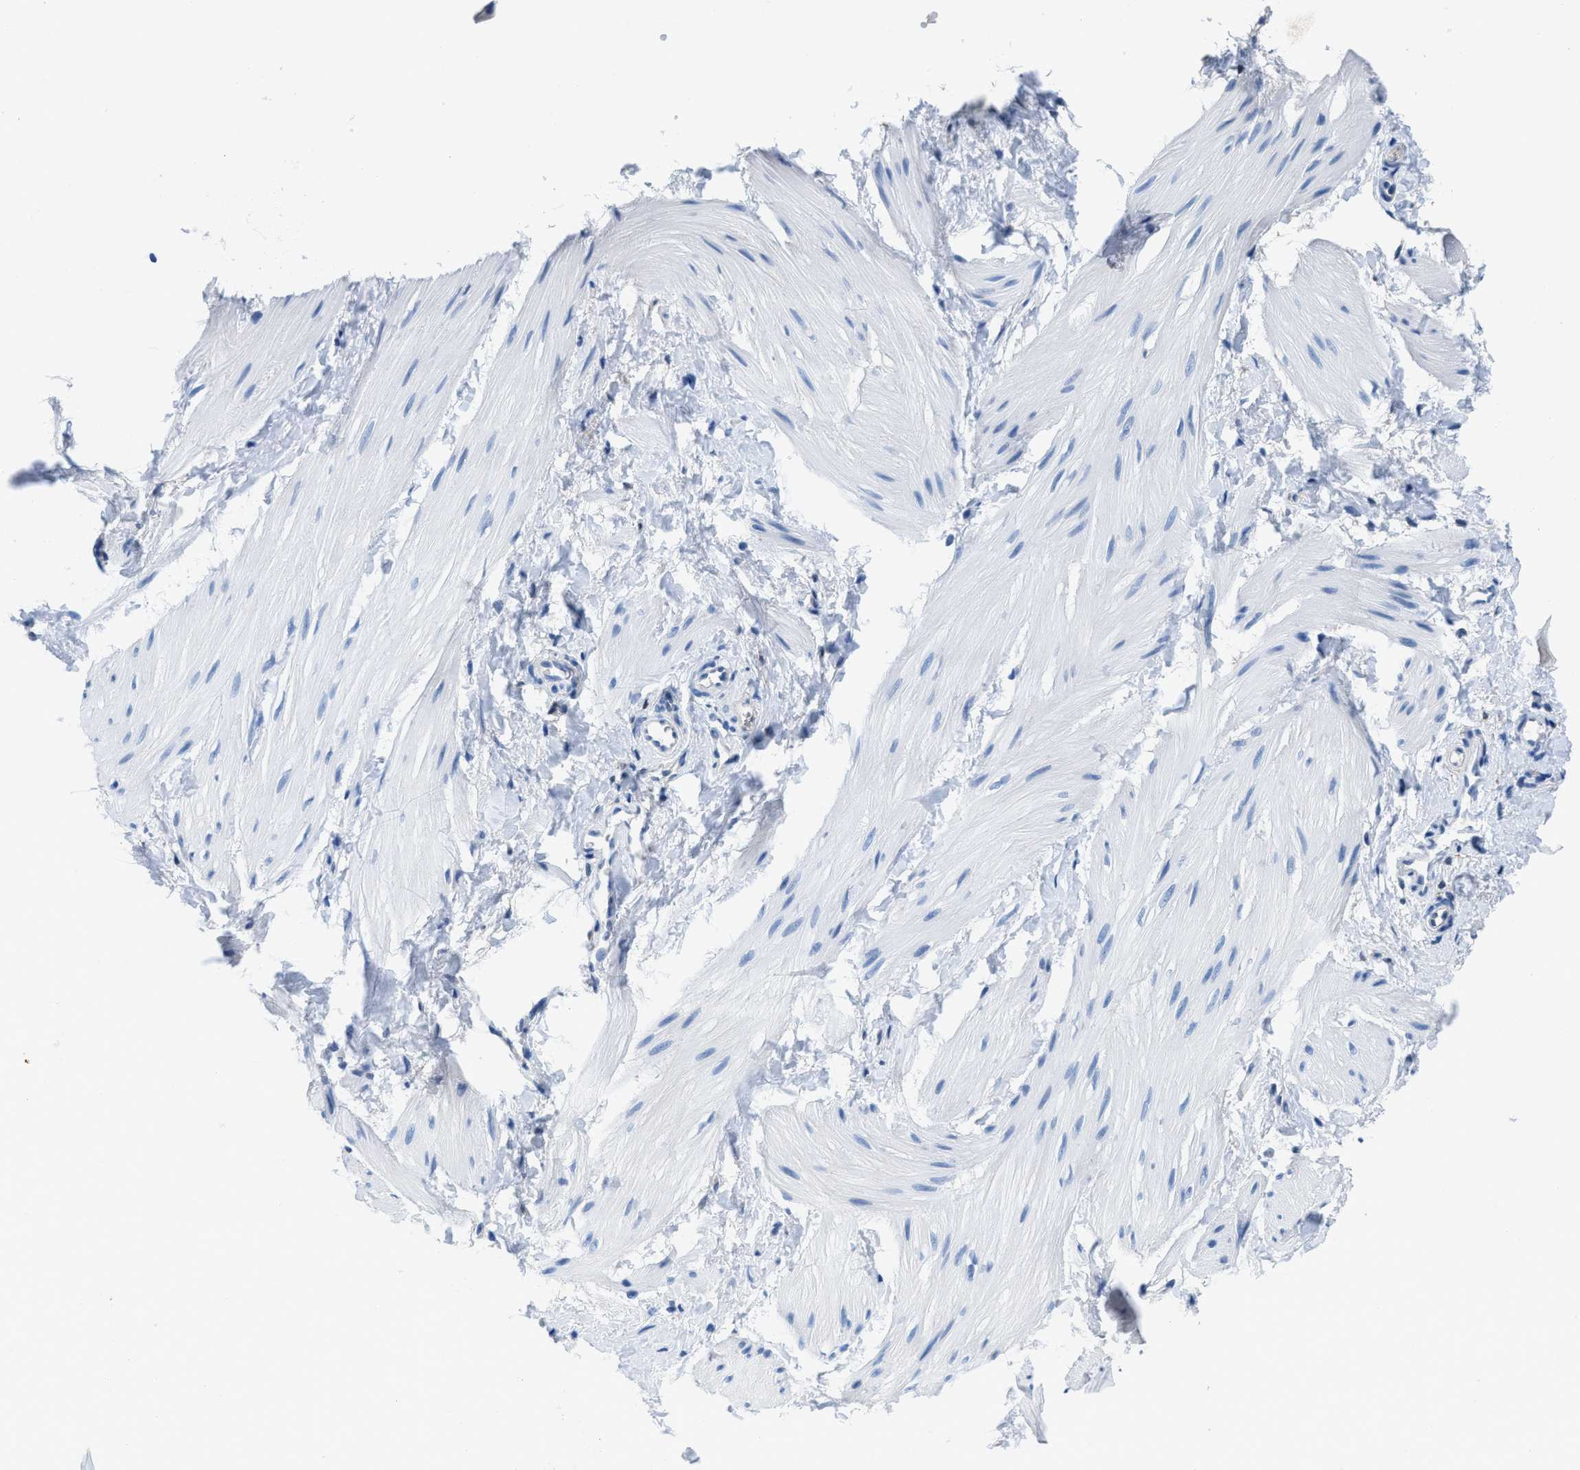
{"staining": {"intensity": "negative", "quantity": "none", "location": "none"}, "tissue": "smooth muscle", "cell_type": "Smooth muscle cells", "image_type": "normal", "snomed": [{"axis": "morphology", "description": "Normal tissue, NOS"}, {"axis": "topography", "description": "Smooth muscle"}], "caption": "This image is of normal smooth muscle stained with immunohistochemistry (IHC) to label a protein in brown with the nuclei are counter-stained blue. There is no positivity in smooth muscle cells. (Brightfield microscopy of DAB immunohistochemistry (IHC) at high magnification).", "gene": "NUDT5", "patient": {"sex": "male", "age": 16}}